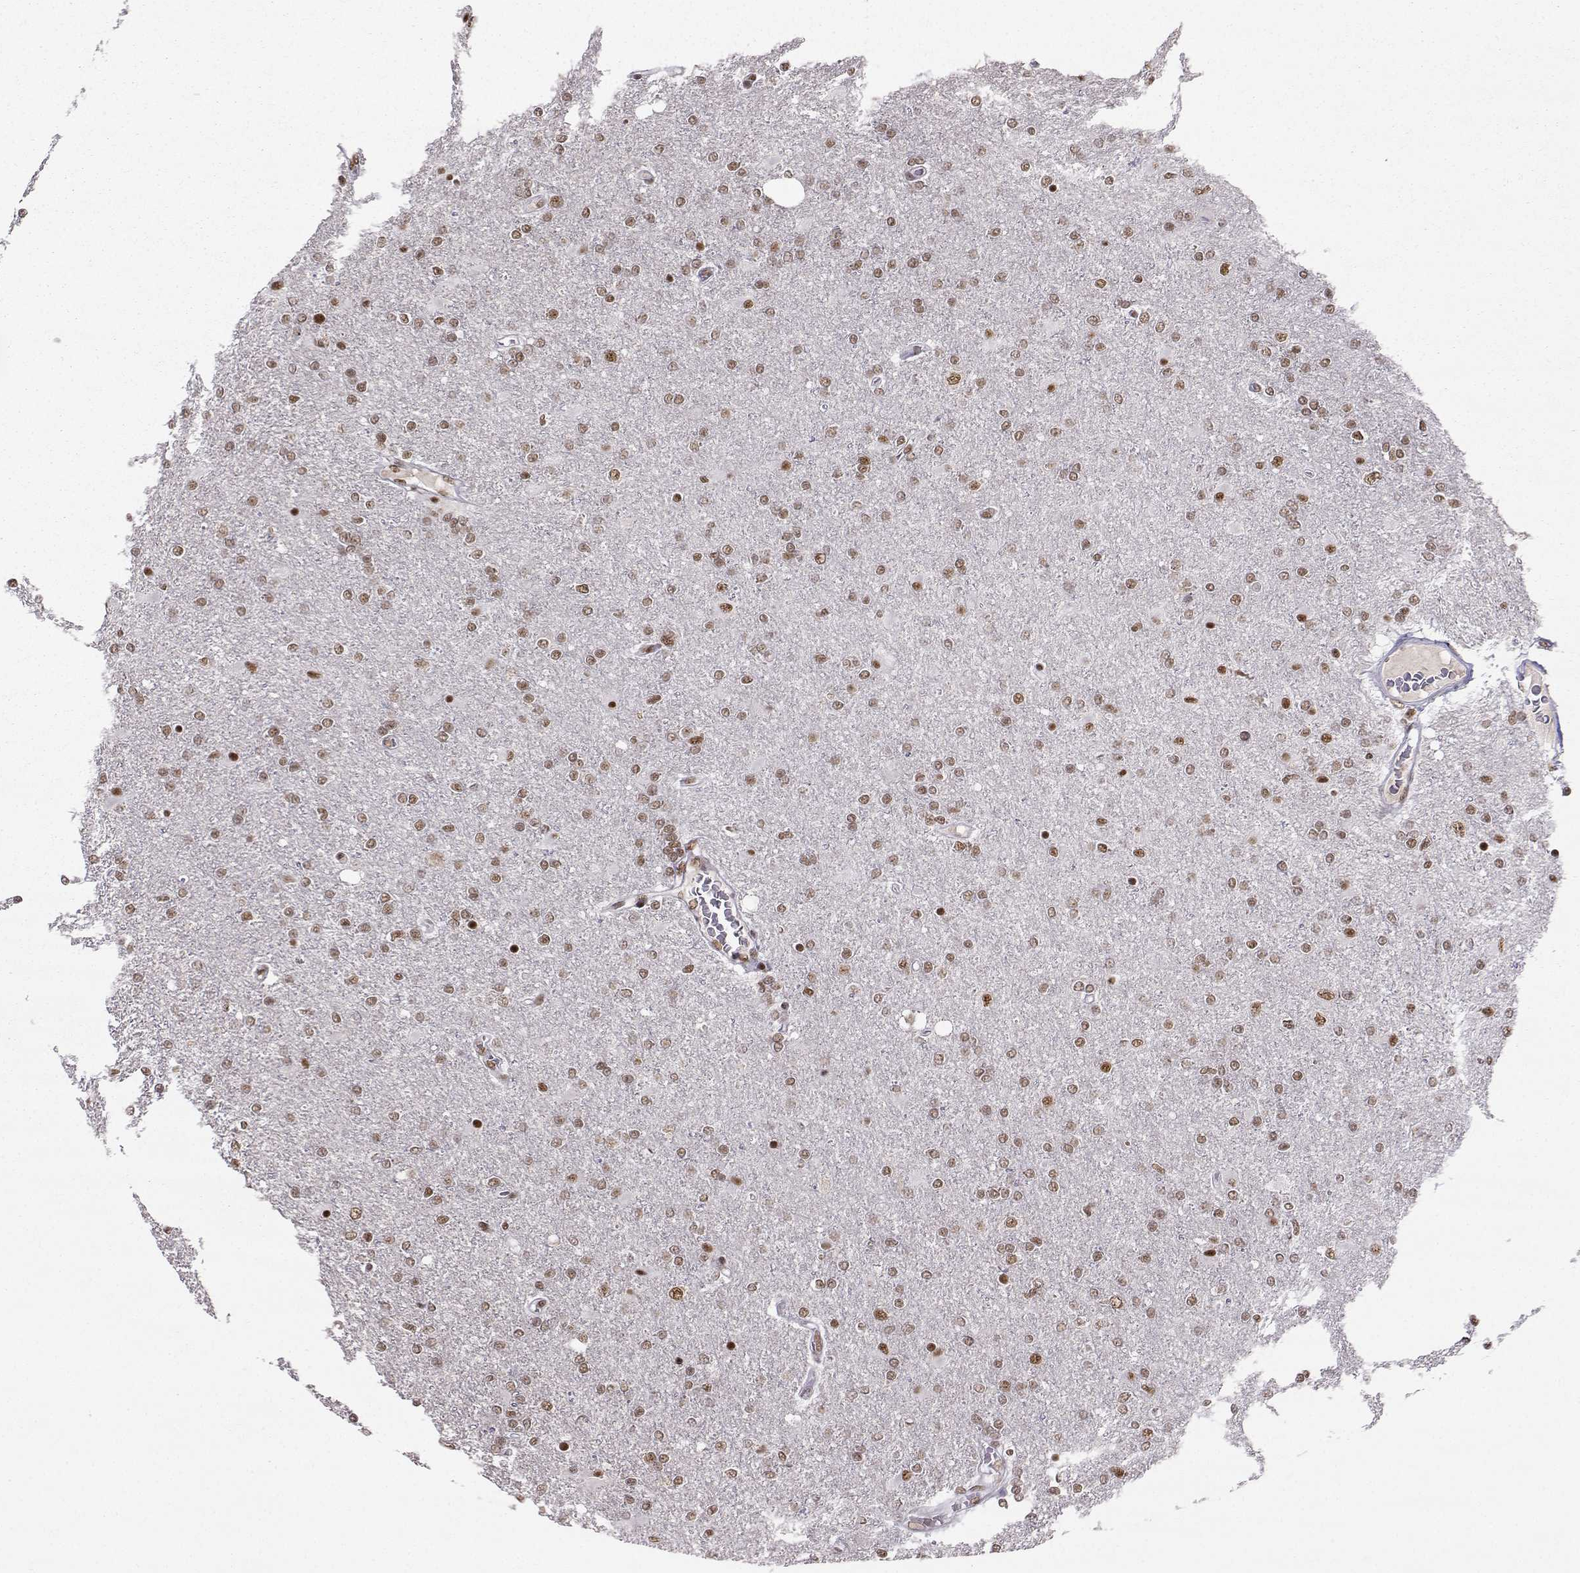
{"staining": {"intensity": "moderate", "quantity": "25%-75%", "location": "nuclear"}, "tissue": "glioma", "cell_type": "Tumor cells", "image_type": "cancer", "snomed": [{"axis": "morphology", "description": "Glioma, malignant, High grade"}, {"axis": "topography", "description": "Cerebral cortex"}], "caption": "High-power microscopy captured an immunohistochemistry histopathology image of malignant high-grade glioma, revealing moderate nuclear expression in about 25%-75% of tumor cells.", "gene": "SNRPB2", "patient": {"sex": "male", "age": 70}}